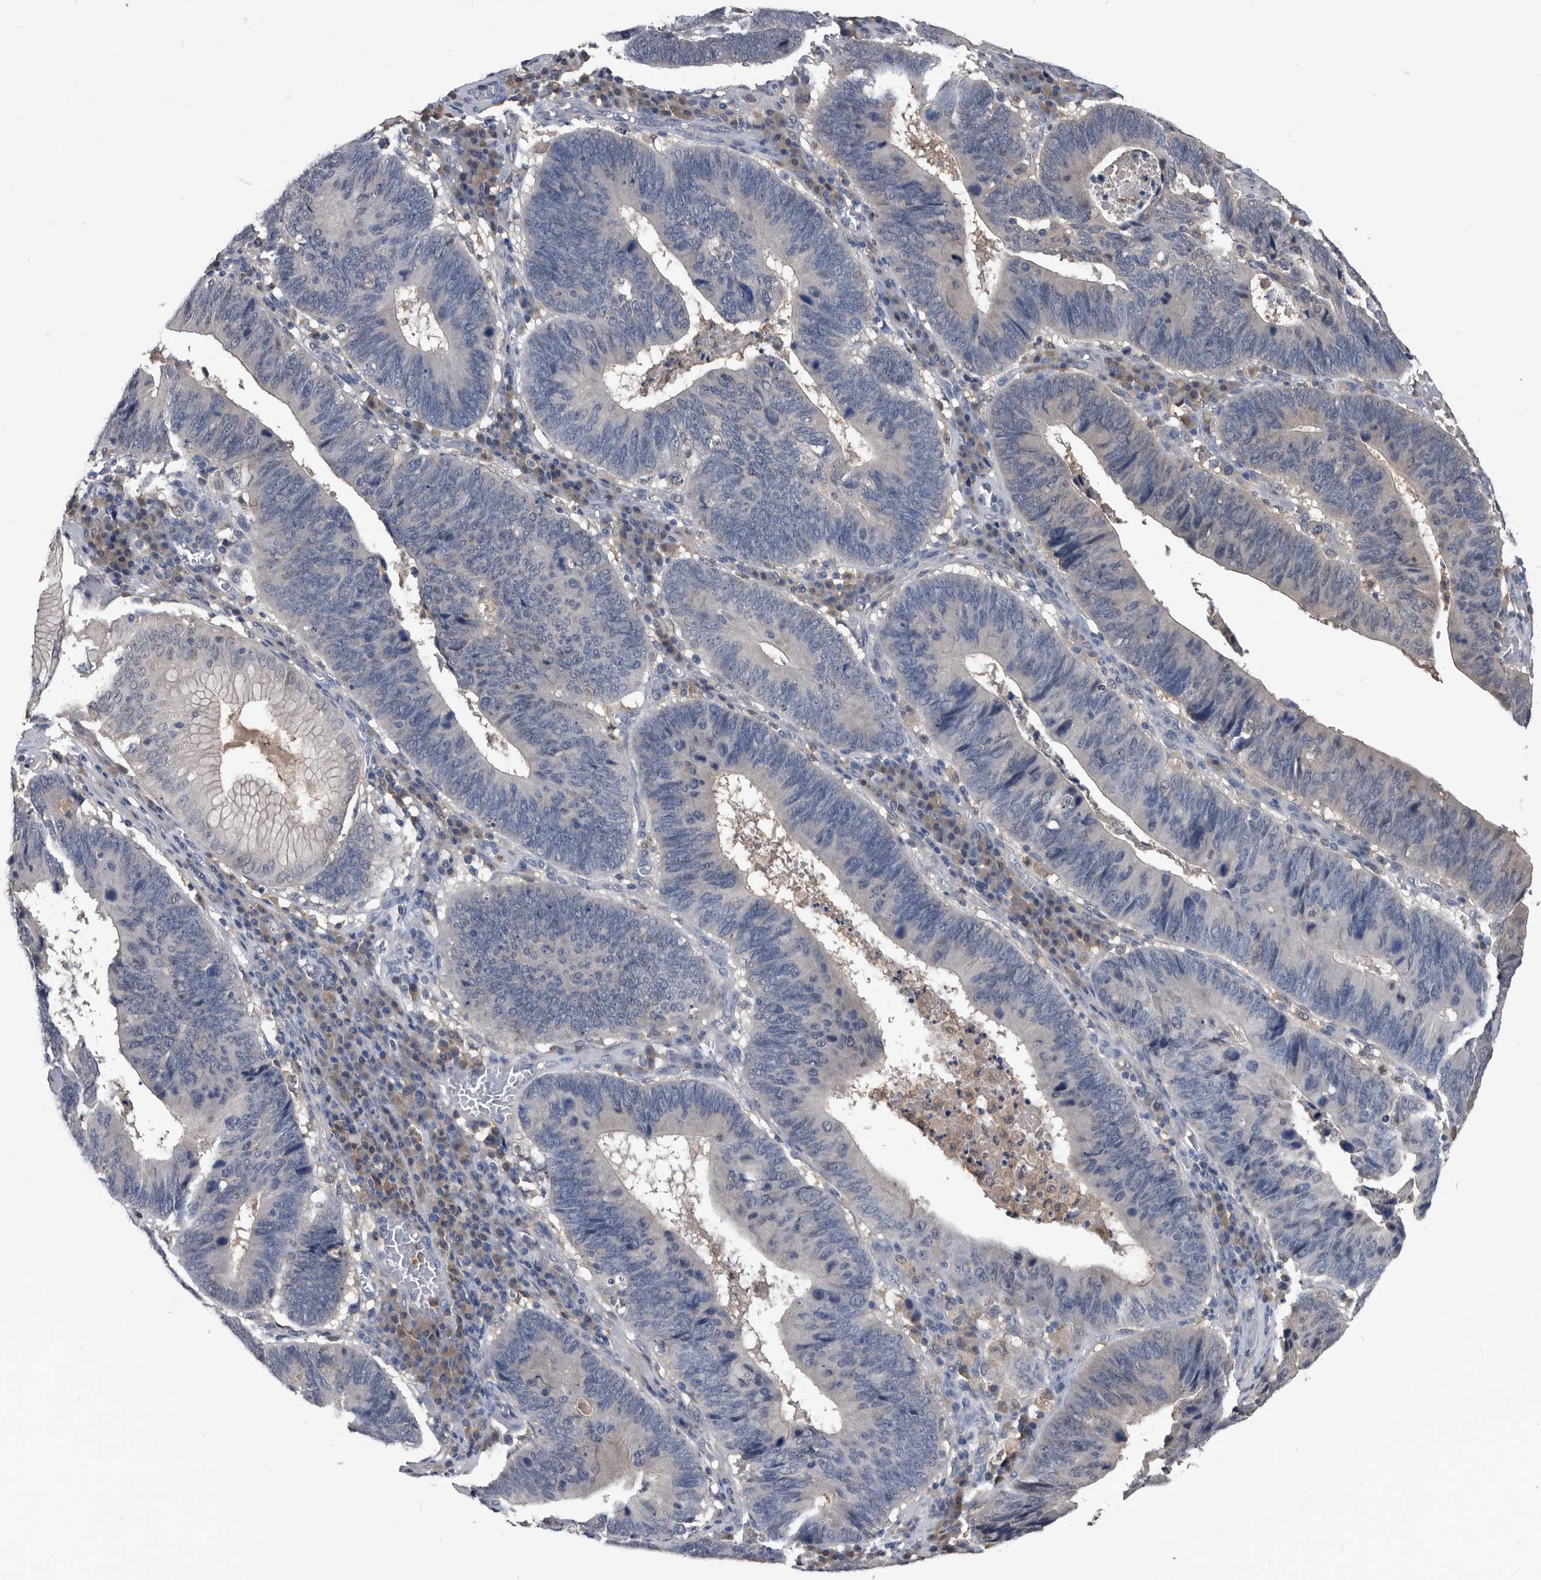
{"staining": {"intensity": "negative", "quantity": "none", "location": "none"}, "tissue": "stomach cancer", "cell_type": "Tumor cells", "image_type": "cancer", "snomed": [{"axis": "morphology", "description": "Adenocarcinoma, NOS"}, {"axis": "topography", "description": "Stomach"}], "caption": "Tumor cells are negative for protein expression in human stomach cancer.", "gene": "PDXK", "patient": {"sex": "male", "age": 59}}